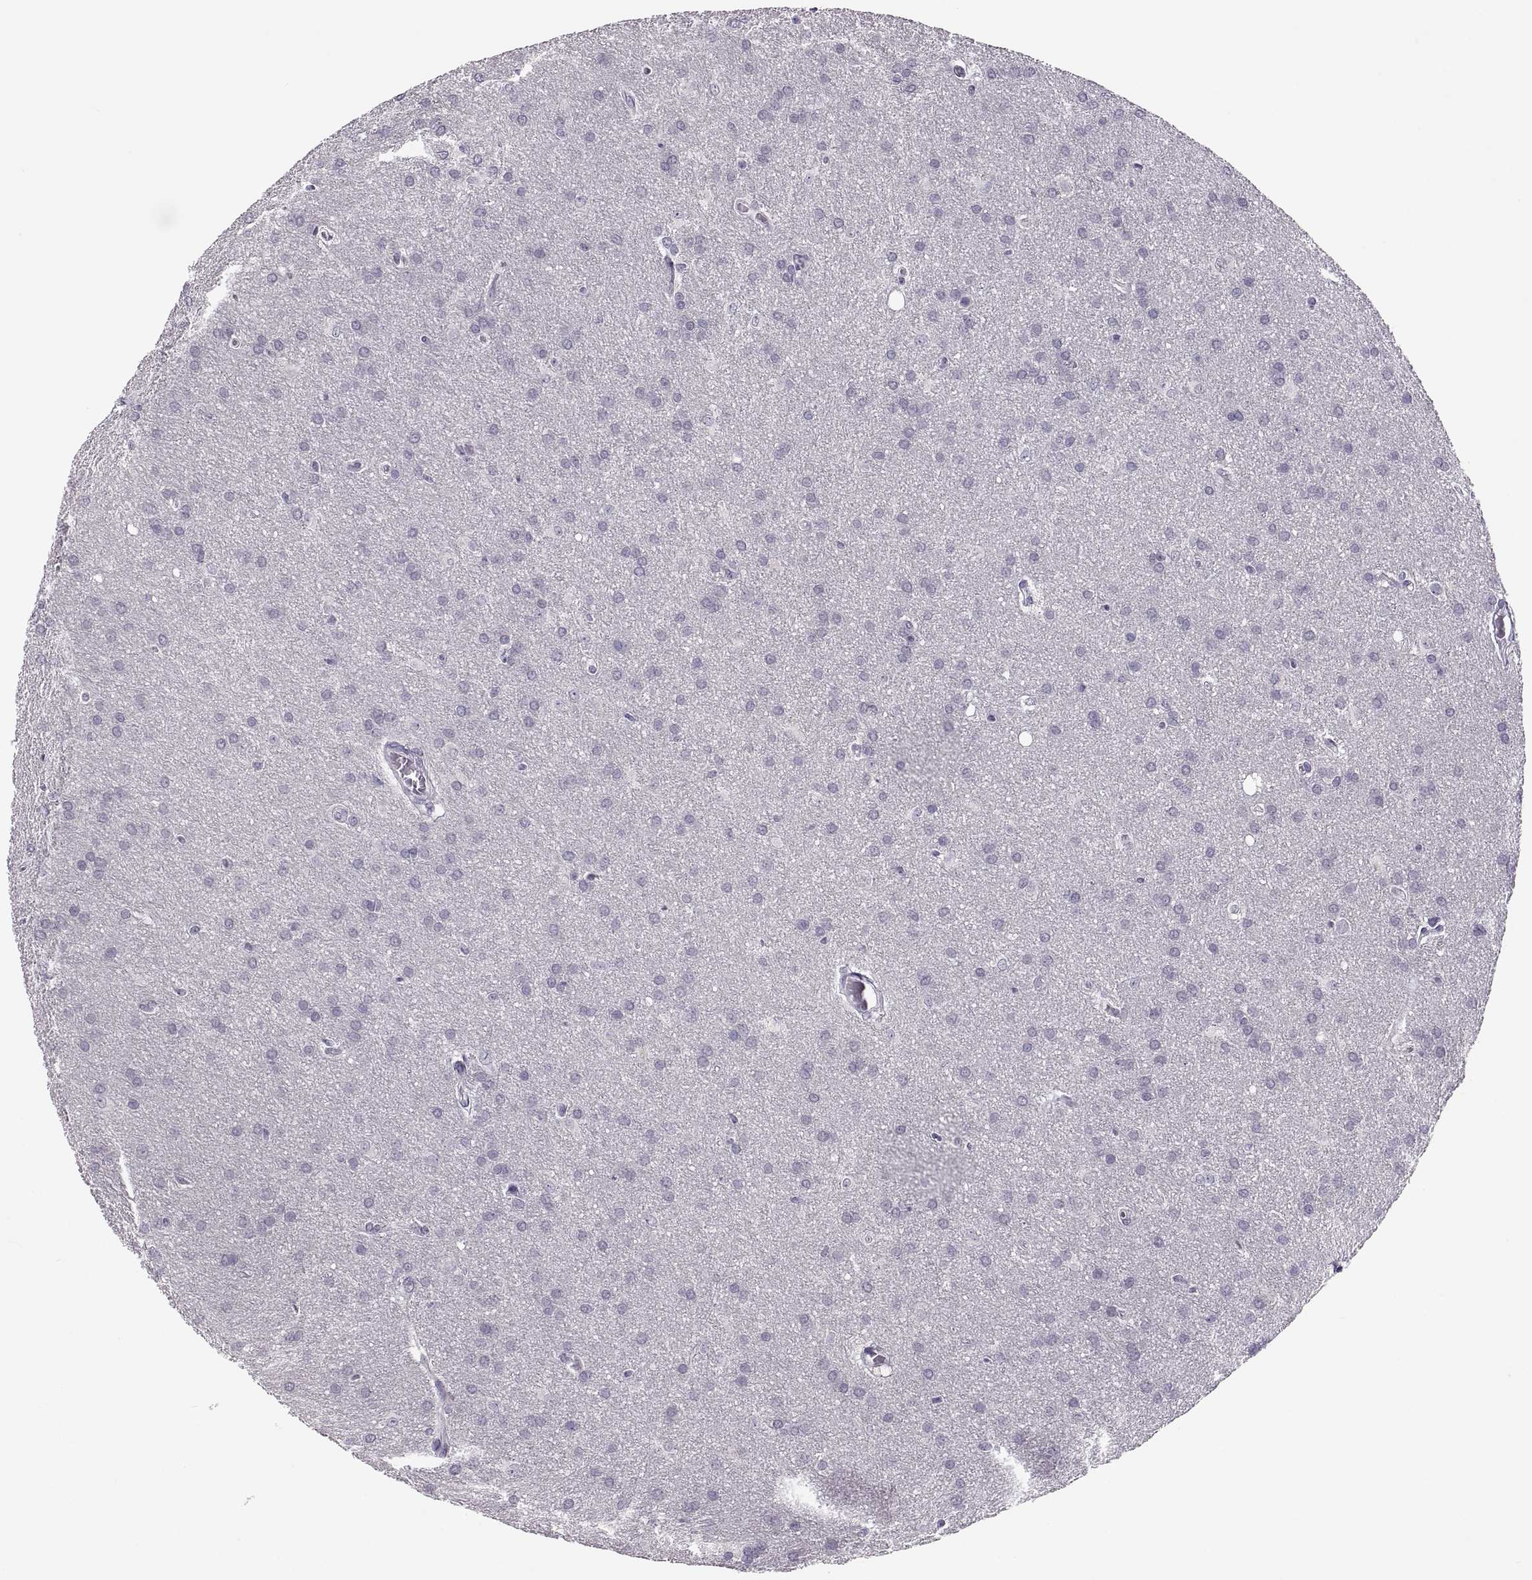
{"staining": {"intensity": "negative", "quantity": "none", "location": "none"}, "tissue": "glioma", "cell_type": "Tumor cells", "image_type": "cancer", "snomed": [{"axis": "morphology", "description": "Glioma, malignant, Low grade"}, {"axis": "topography", "description": "Brain"}], "caption": "This histopathology image is of low-grade glioma (malignant) stained with immunohistochemistry to label a protein in brown with the nuclei are counter-stained blue. There is no staining in tumor cells. The staining was performed using DAB (3,3'-diaminobenzidine) to visualize the protein expression in brown, while the nuclei were stained in blue with hematoxylin (Magnification: 20x).", "gene": "ADH6", "patient": {"sex": "female", "age": 32}}